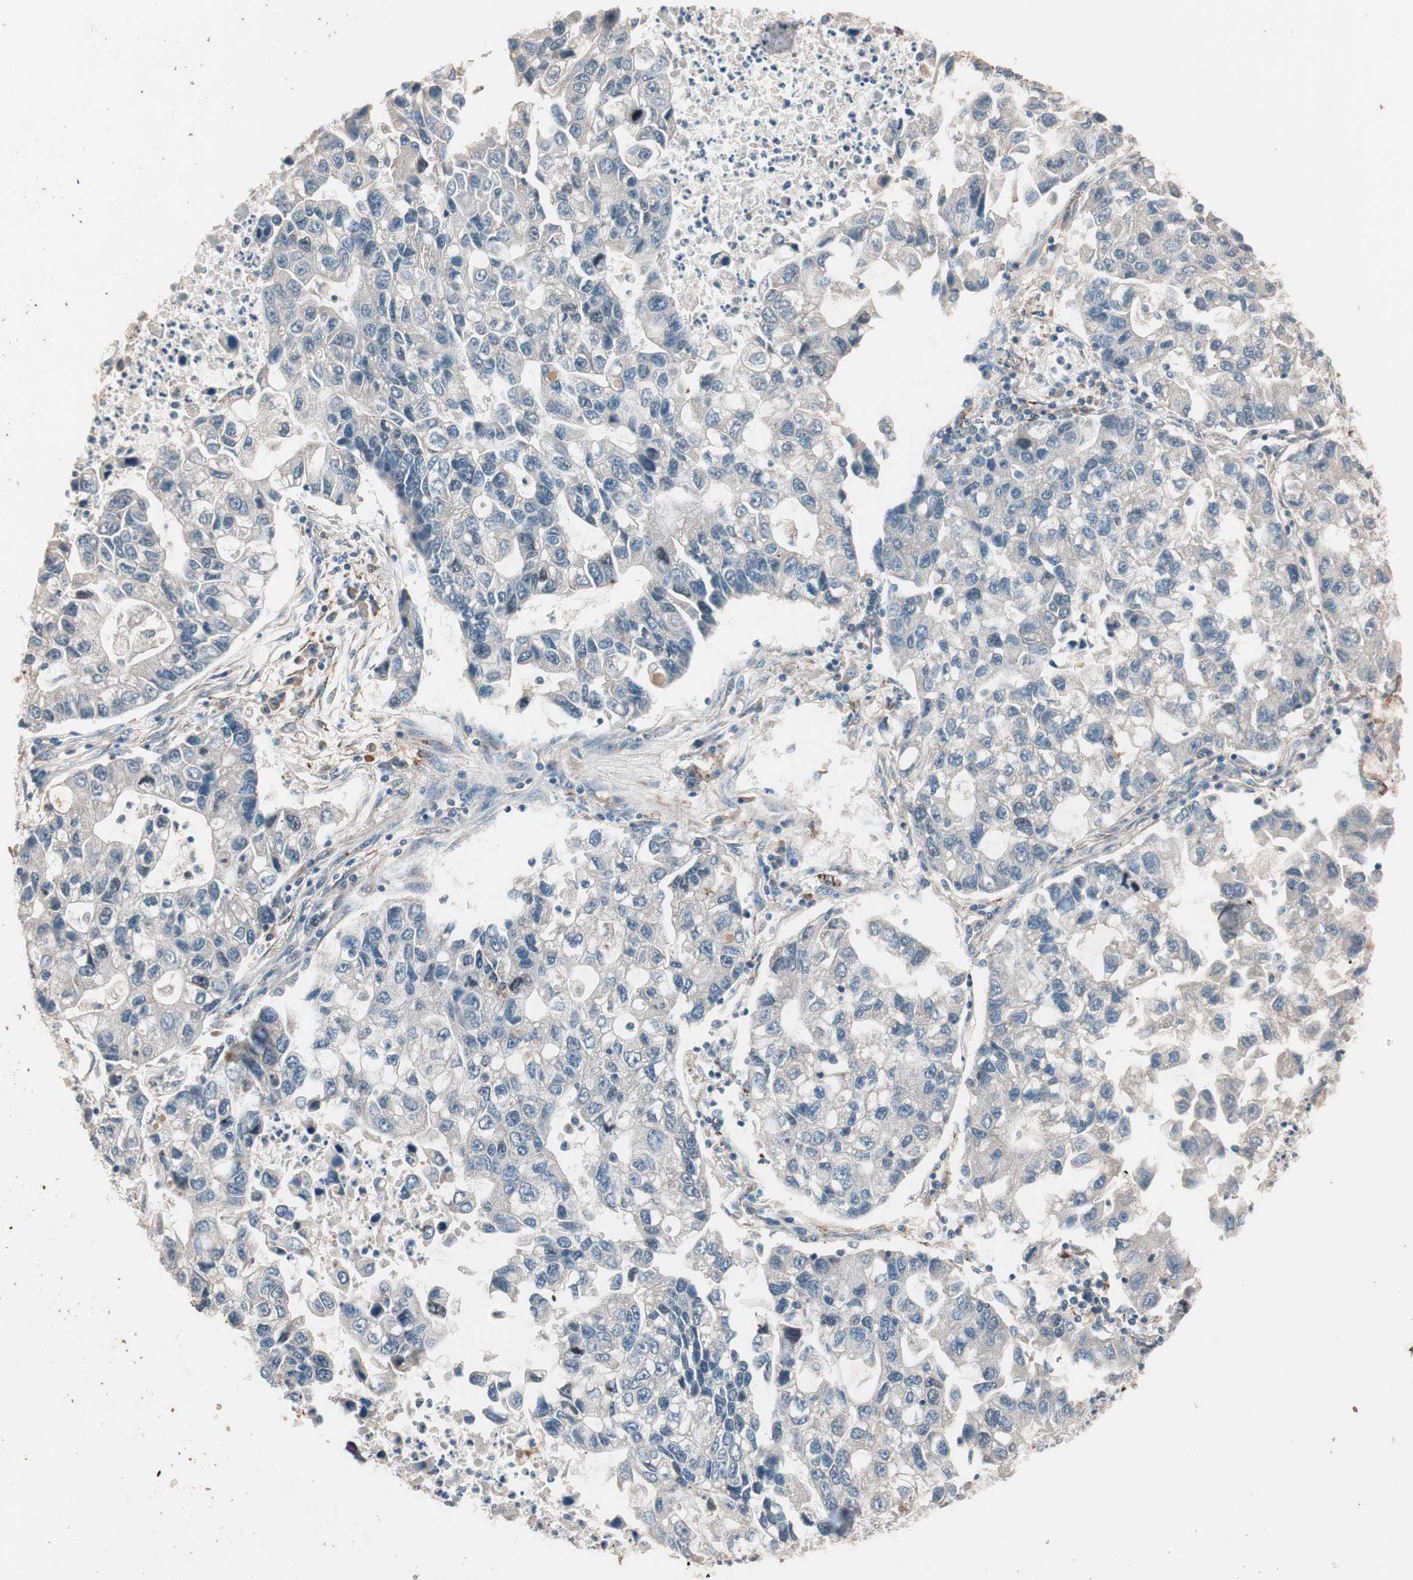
{"staining": {"intensity": "weak", "quantity": "<25%", "location": "cytoplasmic/membranous"}, "tissue": "lung cancer", "cell_type": "Tumor cells", "image_type": "cancer", "snomed": [{"axis": "morphology", "description": "Adenocarcinoma, NOS"}, {"axis": "topography", "description": "Lung"}], "caption": "Immunohistochemical staining of adenocarcinoma (lung) displays no significant staining in tumor cells.", "gene": "NFRKB", "patient": {"sex": "female", "age": 51}}